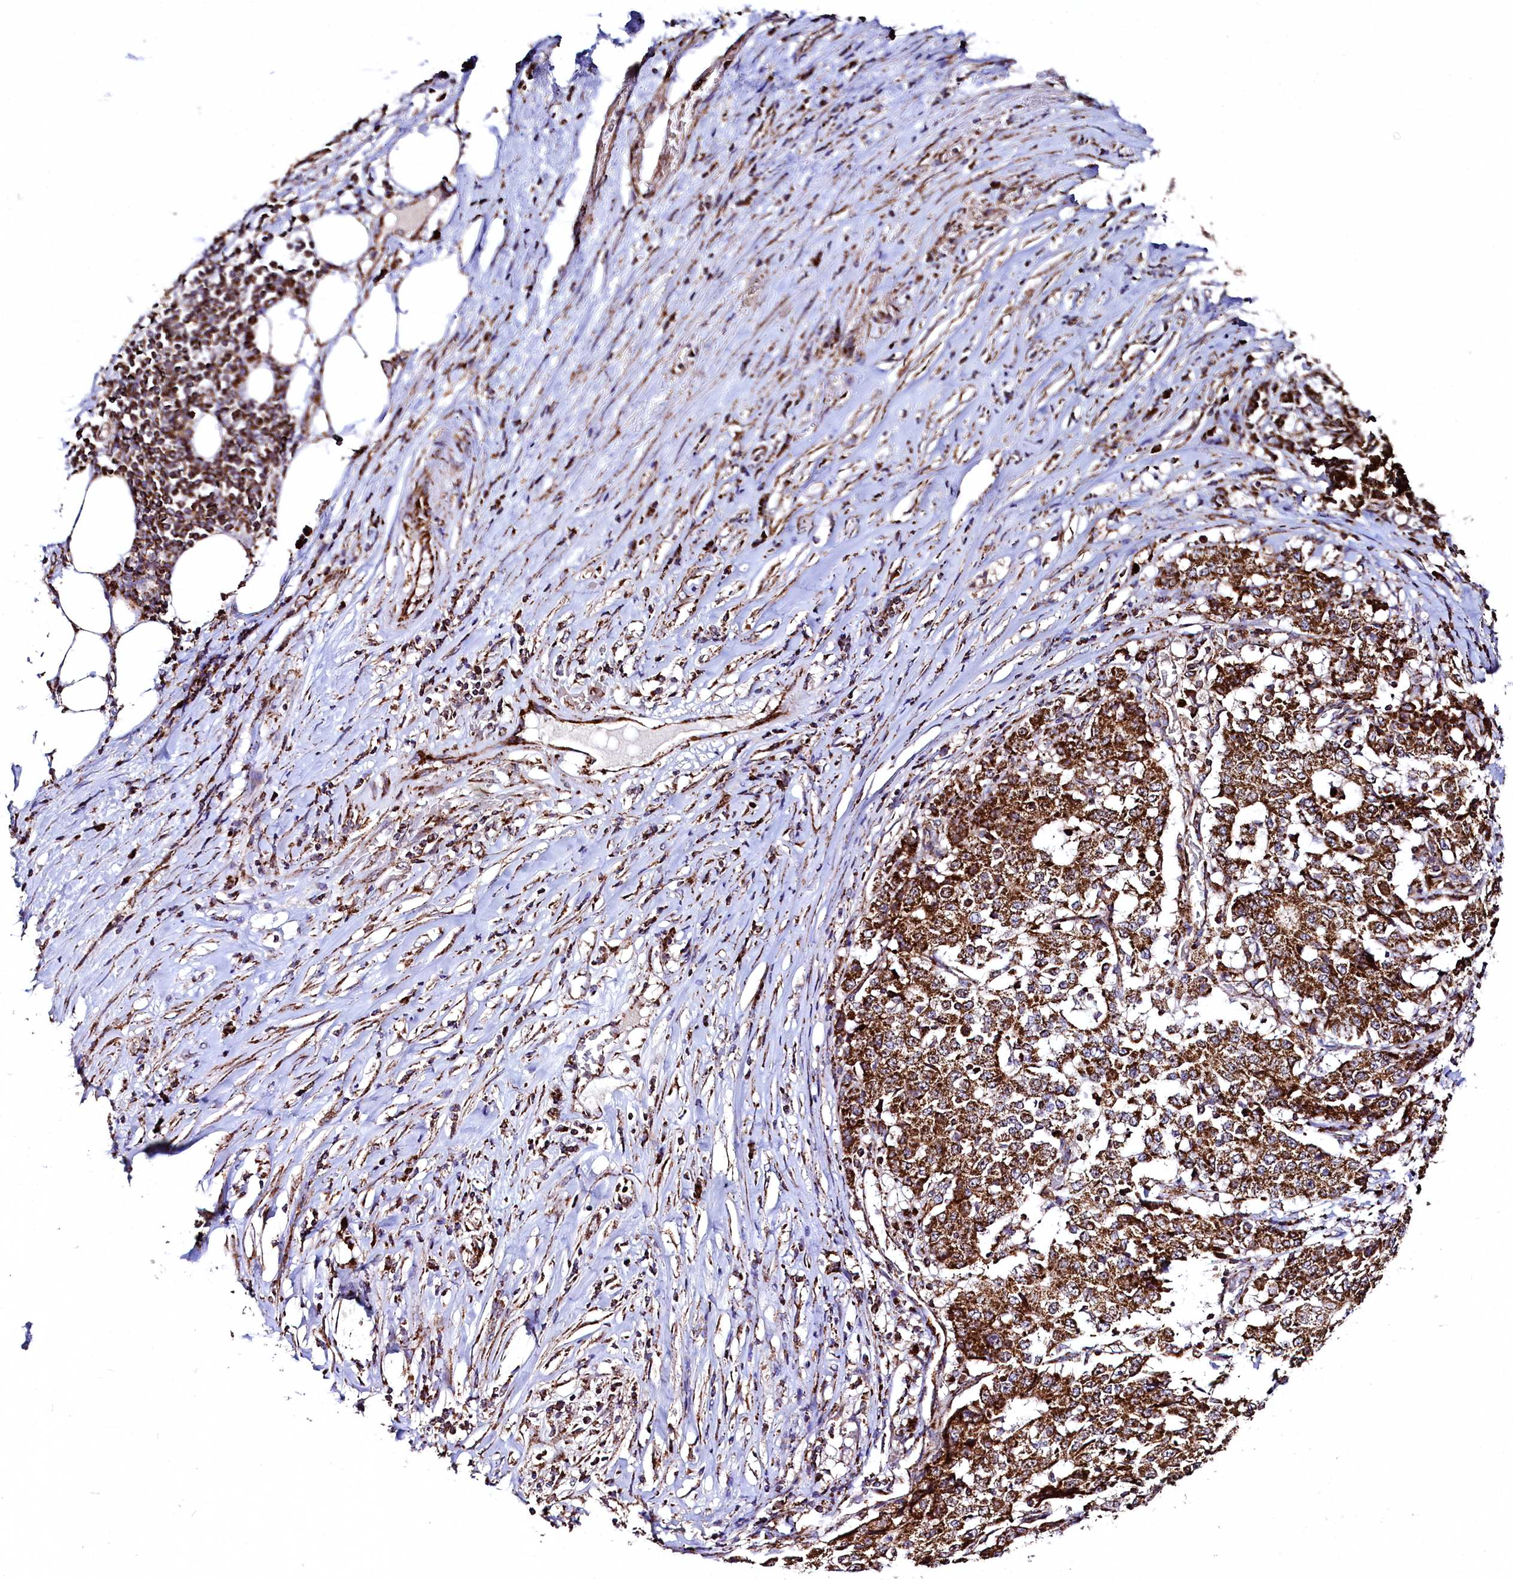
{"staining": {"intensity": "strong", "quantity": ">75%", "location": "cytoplasmic/membranous"}, "tissue": "stomach cancer", "cell_type": "Tumor cells", "image_type": "cancer", "snomed": [{"axis": "morphology", "description": "Adenocarcinoma, NOS"}, {"axis": "topography", "description": "Stomach"}], "caption": "Protein staining reveals strong cytoplasmic/membranous positivity in approximately >75% of tumor cells in adenocarcinoma (stomach).", "gene": "CLYBL", "patient": {"sex": "male", "age": 59}}